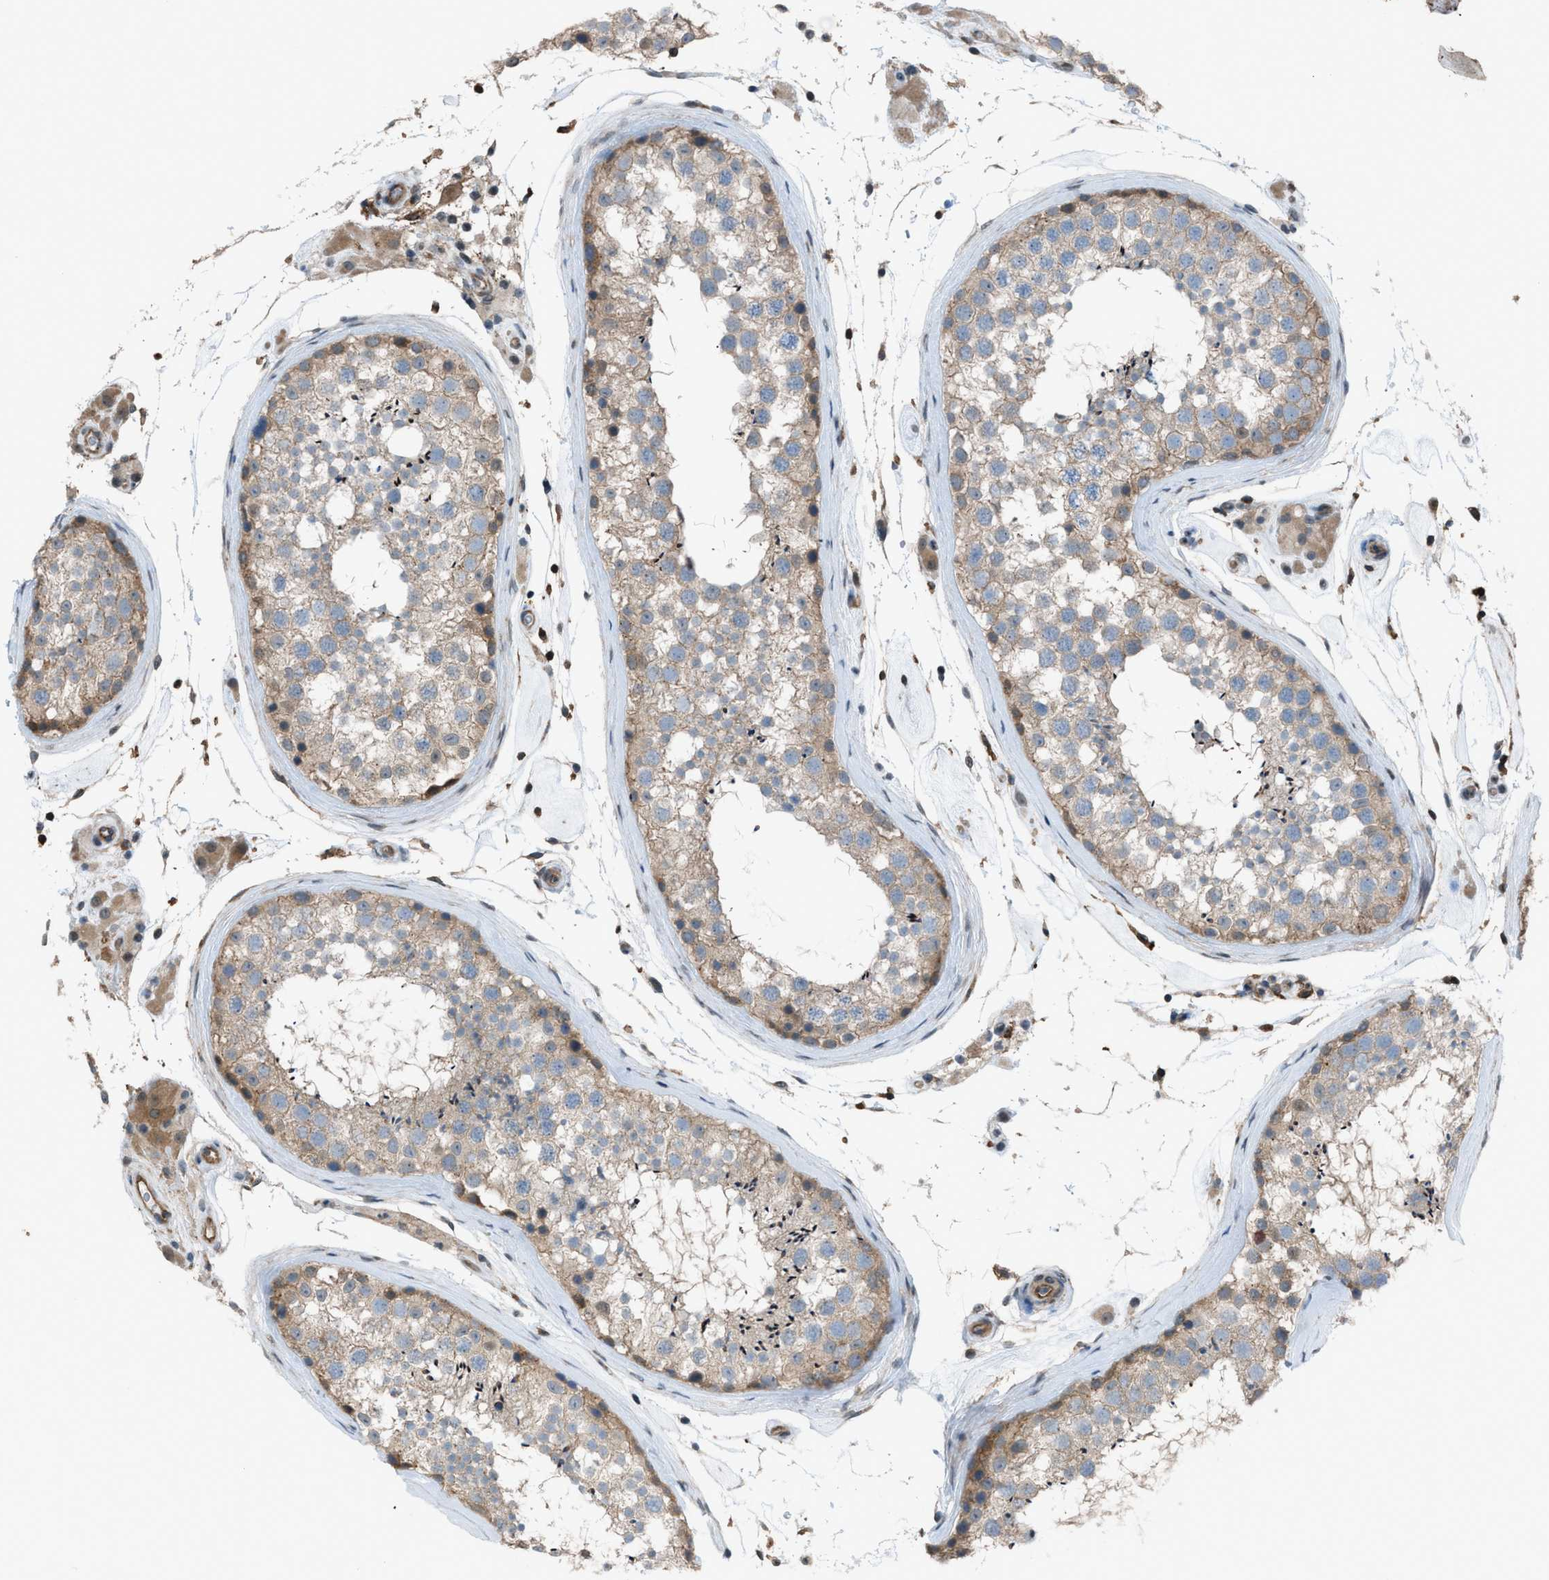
{"staining": {"intensity": "weak", "quantity": "25%-75%", "location": "cytoplasmic/membranous"}, "tissue": "testis", "cell_type": "Cells in seminiferous ducts", "image_type": "normal", "snomed": [{"axis": "morphology", "description": "Normal tissue, NOS"}, {"axis": "topography", "description": "Testis"}], "caption": "A low amount of weak cytoplasmic/membranous staining is seen in approximately 25%-75% of cells in seminiferous ducts in normal testis.", "gene": "DYRK1A", "patient": {"sex": "male", "age": 46}}